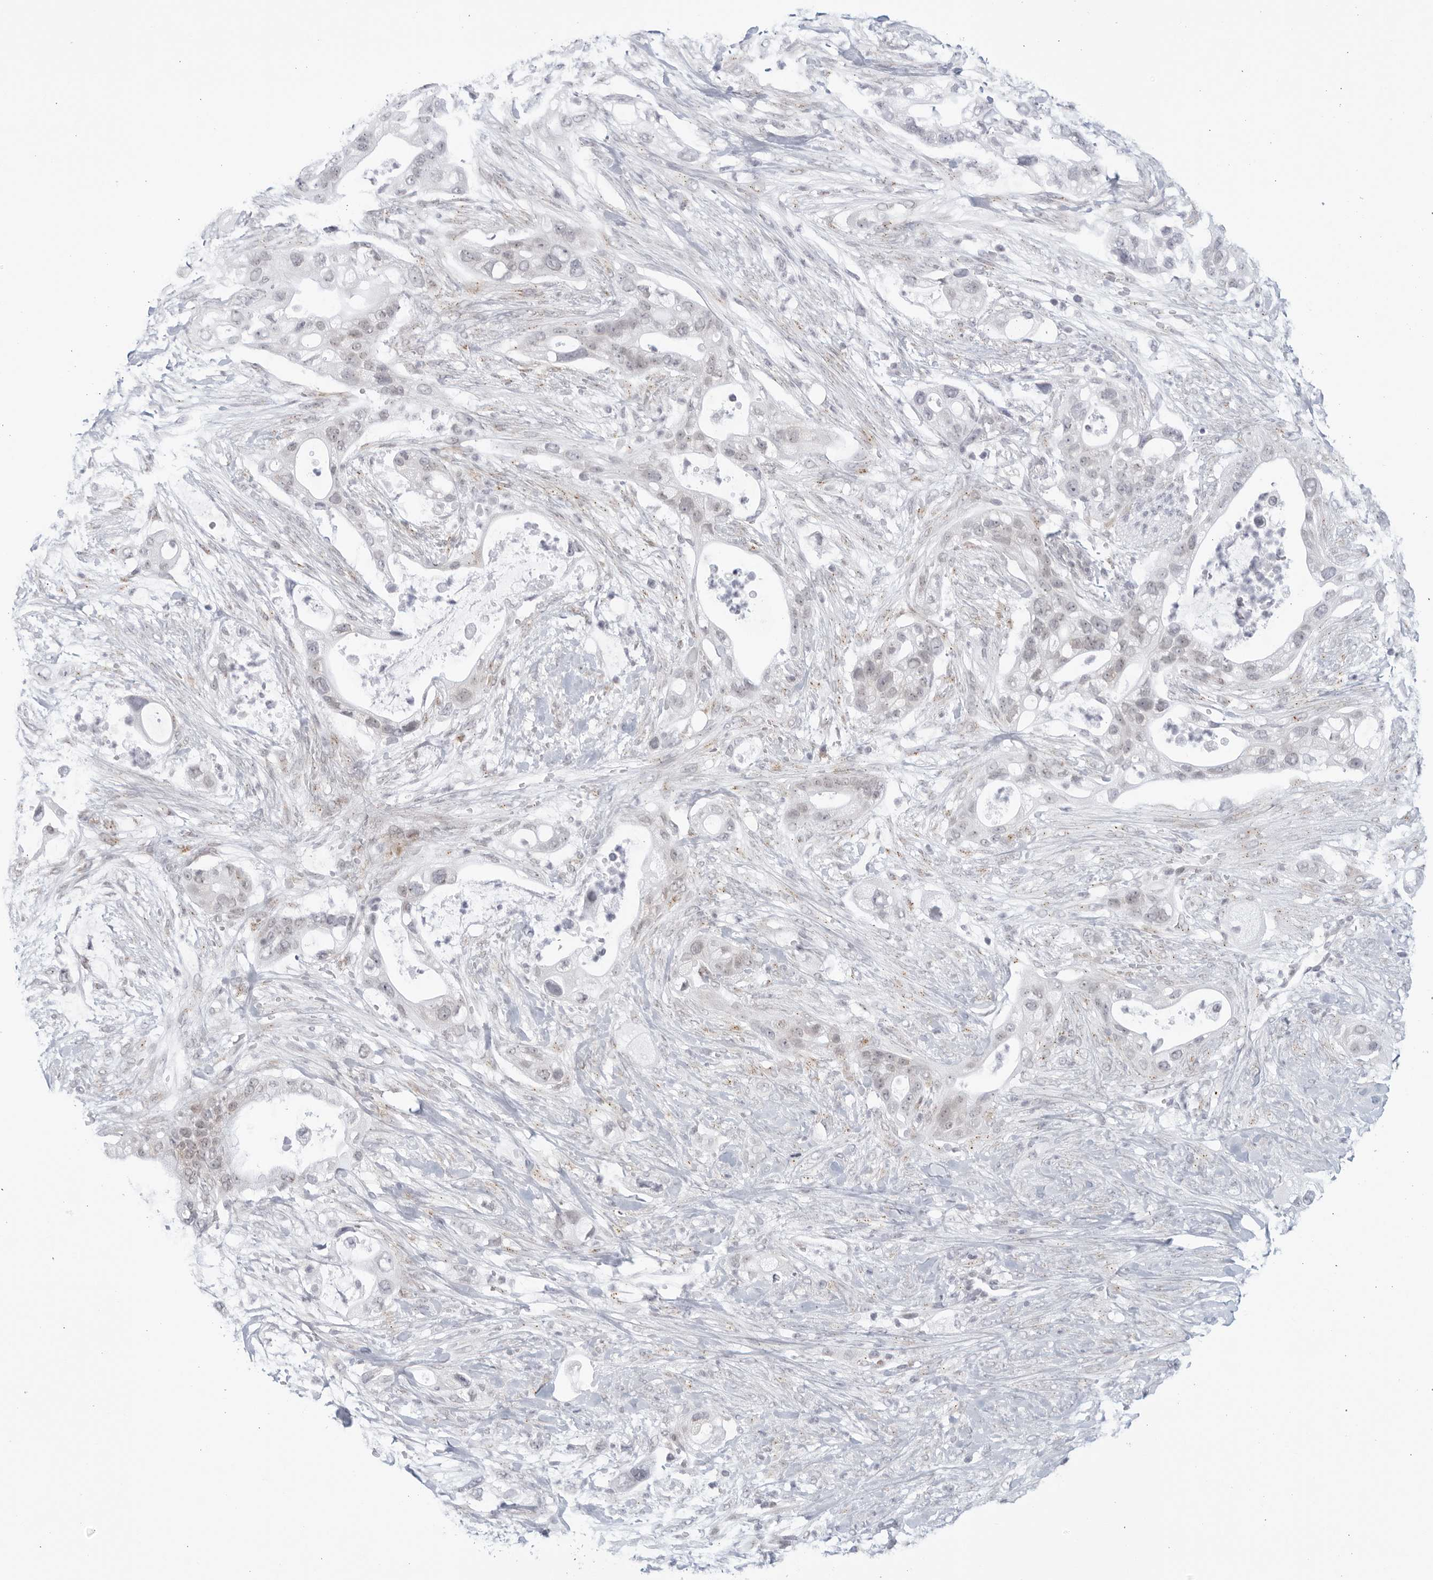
{"staining": {"intensity": "negative", "quantity": "none", "location": "none"}, "tissue": "pancreatic cancer", "cell_type": "Tumor cells", "image_type": "cancer", "snomed": [{"axis": "morphology", "description": "Adenocarcinoma, NOS"}, {"axis": "topography", "description": "Pancreas"}], "caption": "Immunohistochemistry (IHC) of human pancreatic cancer displays no expression in tumor cells.", "gene": "WDTC1", "patient": {"sex": "male", "age": 53}}